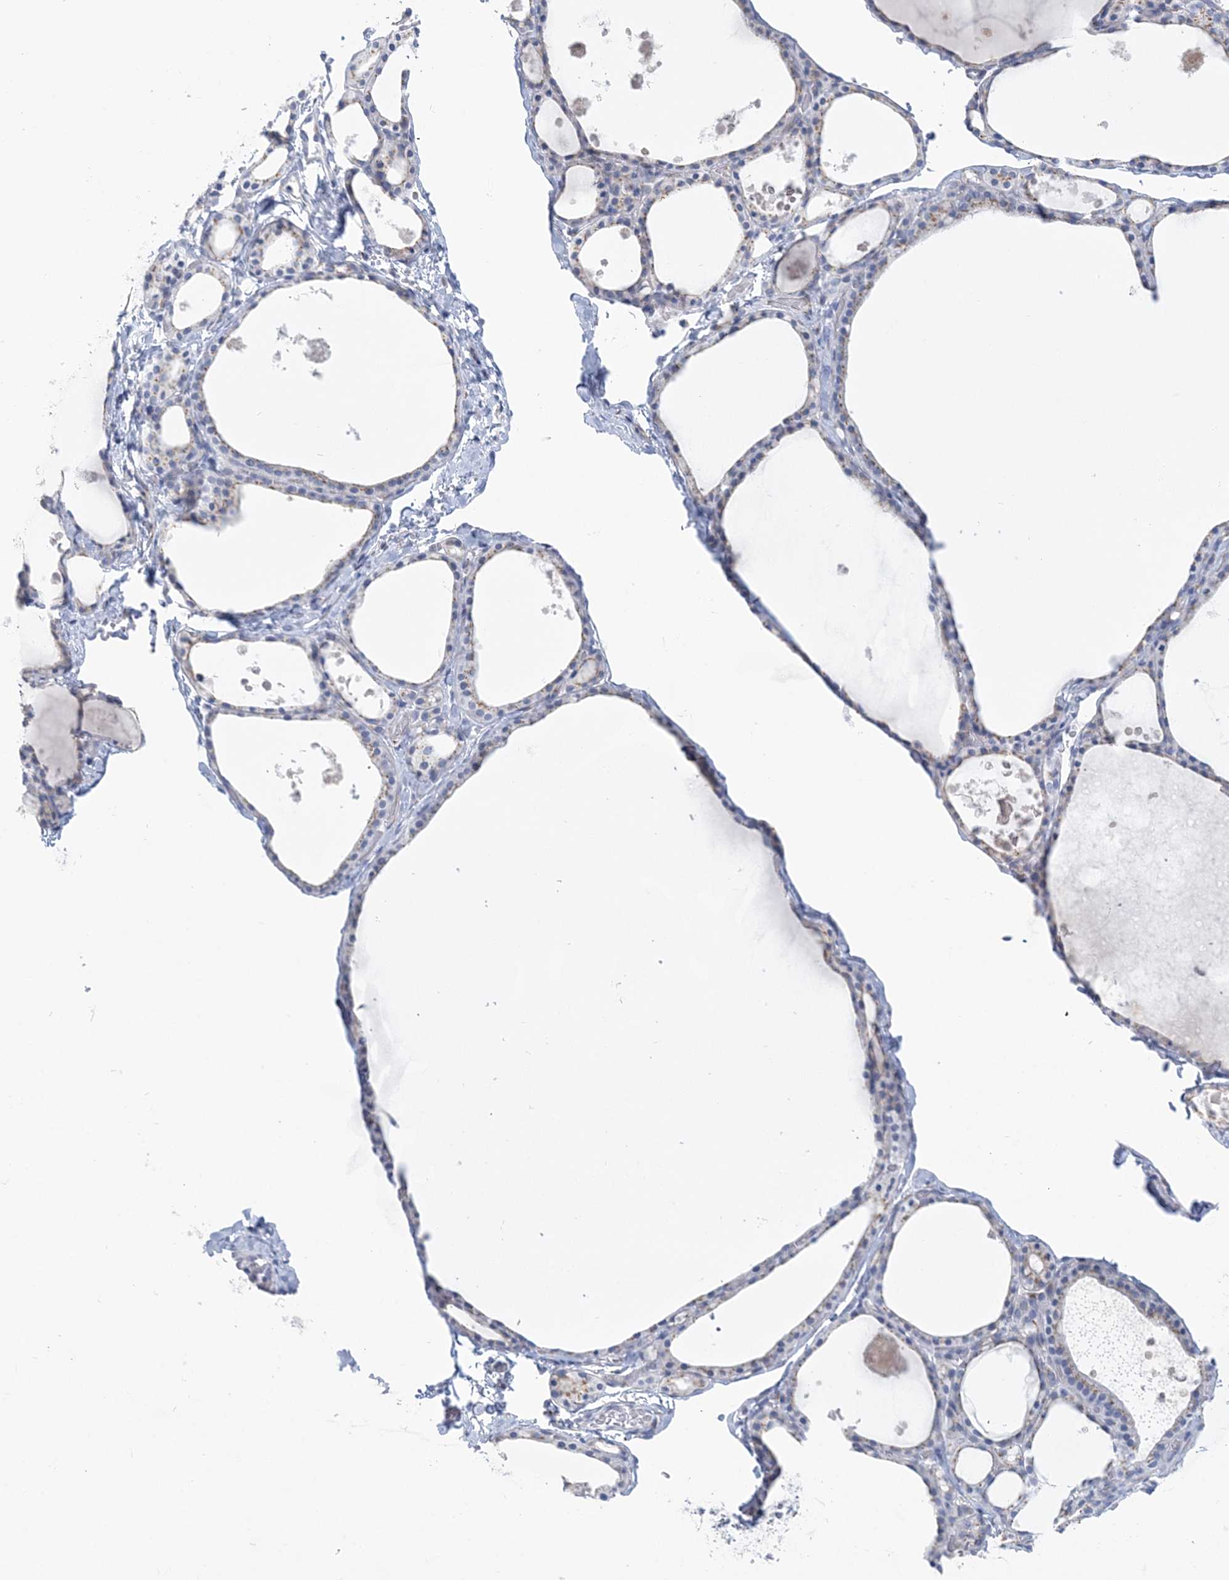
{"staining": {"intensity": "weak", "quantity": "25%-75%", "location": "cytoplasmic/membranous"}, "tissue": "thyroid gland", "cell_type": "Glandular cells", "image_type": "normal", "snomed": [{"axis": "morphology", "description": "Normal tissue, NOS"}, {"axis": "topography", "description": "Thyroid gland"}], "caption": "Immunohistochemical staining of normal thyroid gland demonstrates weak cytoplasmic/membranous protein staining in about 25%-75% of glandular cells.", "gene": "PLEKHG4B", "patient": {"sex": "male", "age": 56}}